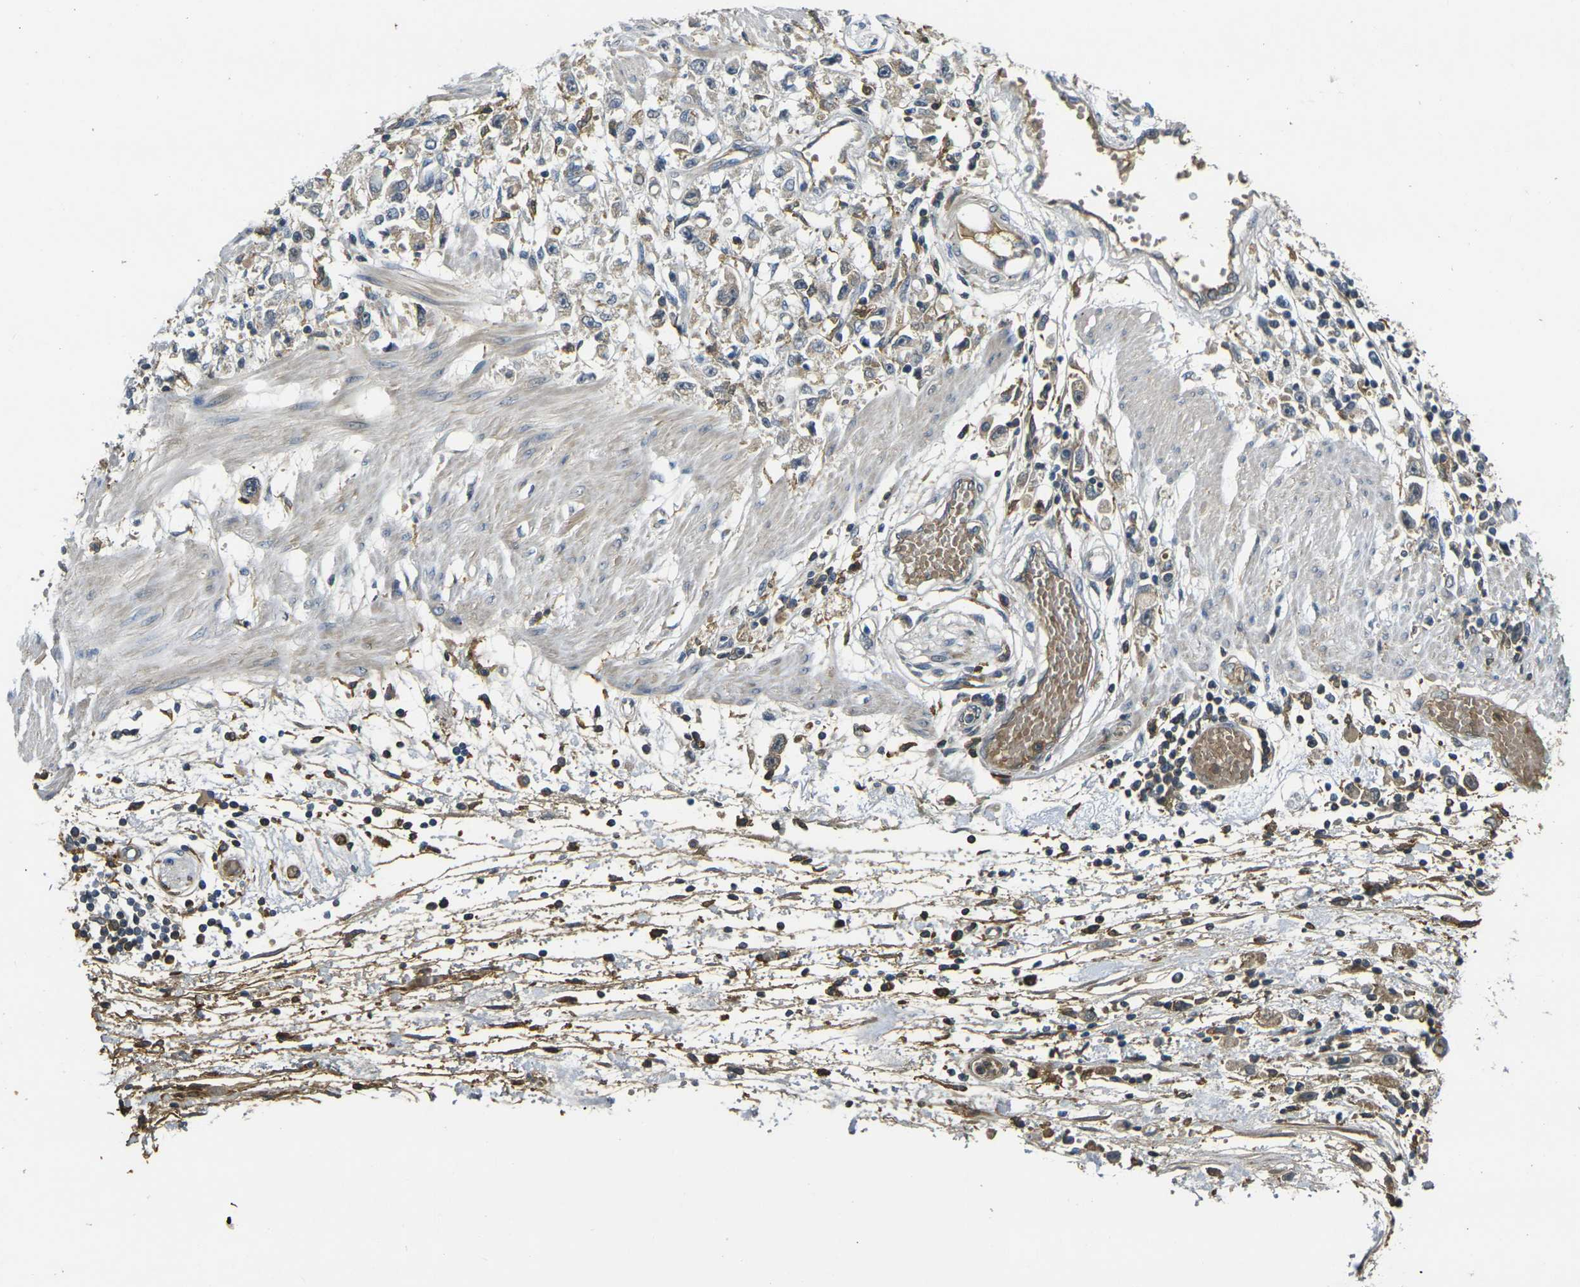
{"staining": {"intensity": "weak", "quantity": "<25%", "location": "cytoplasmic/membranous"}, "tissue": "stomach cancer", "cell_type": "Tumor cells", "image_type": "cancer", "snomed": [{"axis": "morphology", "description": "Adenocarcinoma, NOS"}, {"axis": "topography", "description": "Stomach"}], "caption": "Immunohistochemistry (IHC) micrograph of human adenocarcinoma (stomach) stained for a protein (brown), which displays no staining in tumor cells.", "gene": "PIGL", "patient": {"sex": "female", "age": 59}}